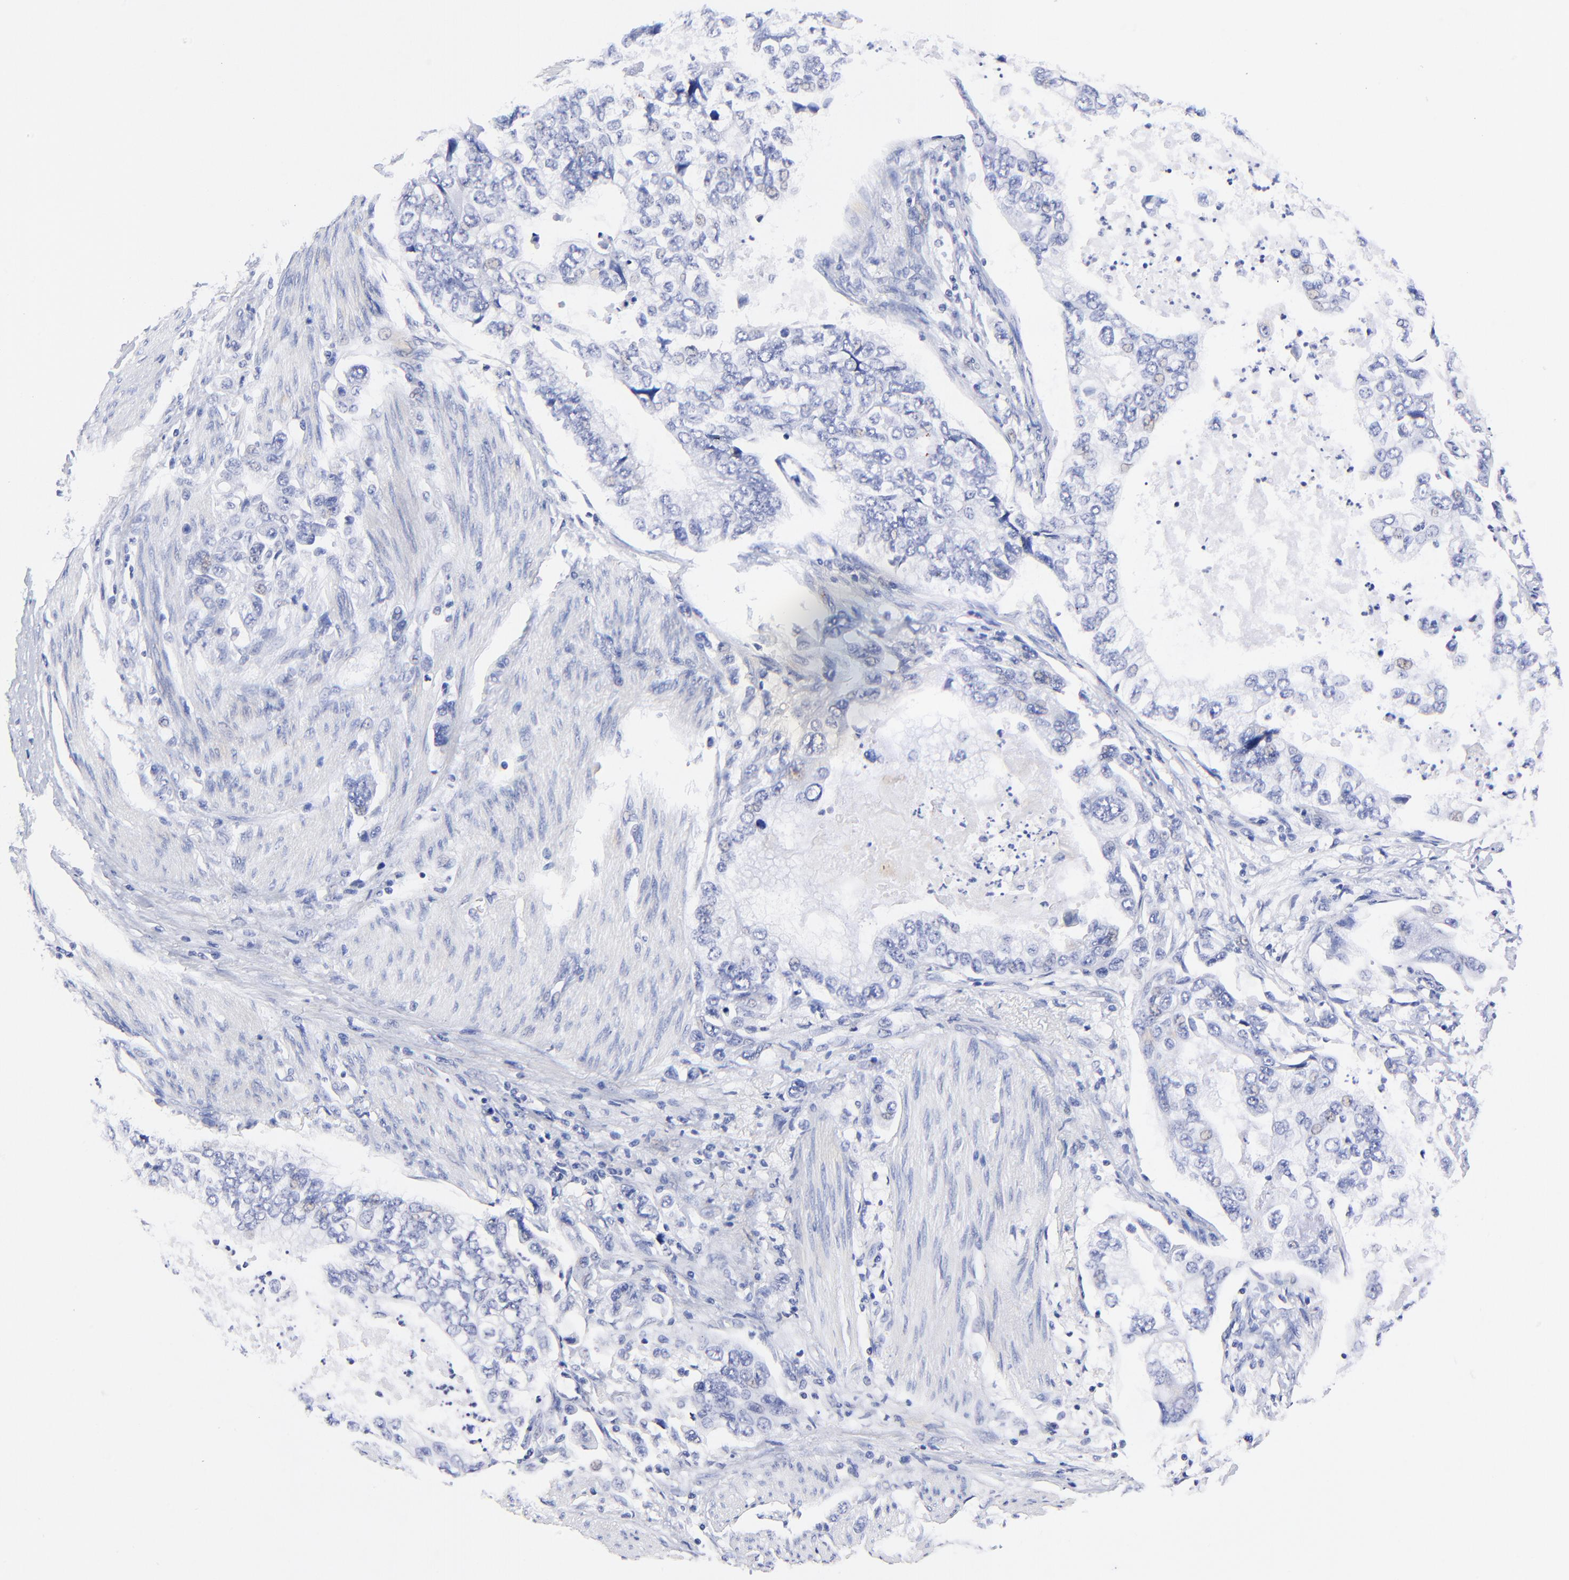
{"staining": {"intensity": "negative", "quantity": "none", "location": "none"}, "tissue": "stomach cancer", "cell_type": "Tumor cells", "image_type": "cancer", "snomed": [{"axis": "morphology", "description": "Adenocarcinoma, NOS"}, {"axis": "topography", "description": "Pancreas"}, {"axis": "topography", "description": "Stomach, upper"}], "caption": "The photomicrograph displays no significant staining in tumor cells of stomach cancer (adenocarcinoma). (DAB (3,3'-diaminobenzidine) IHC with hematoxylin counter stain).", "gene": "HORMAD2", "patient": {"sex": "male", "age": 77}}